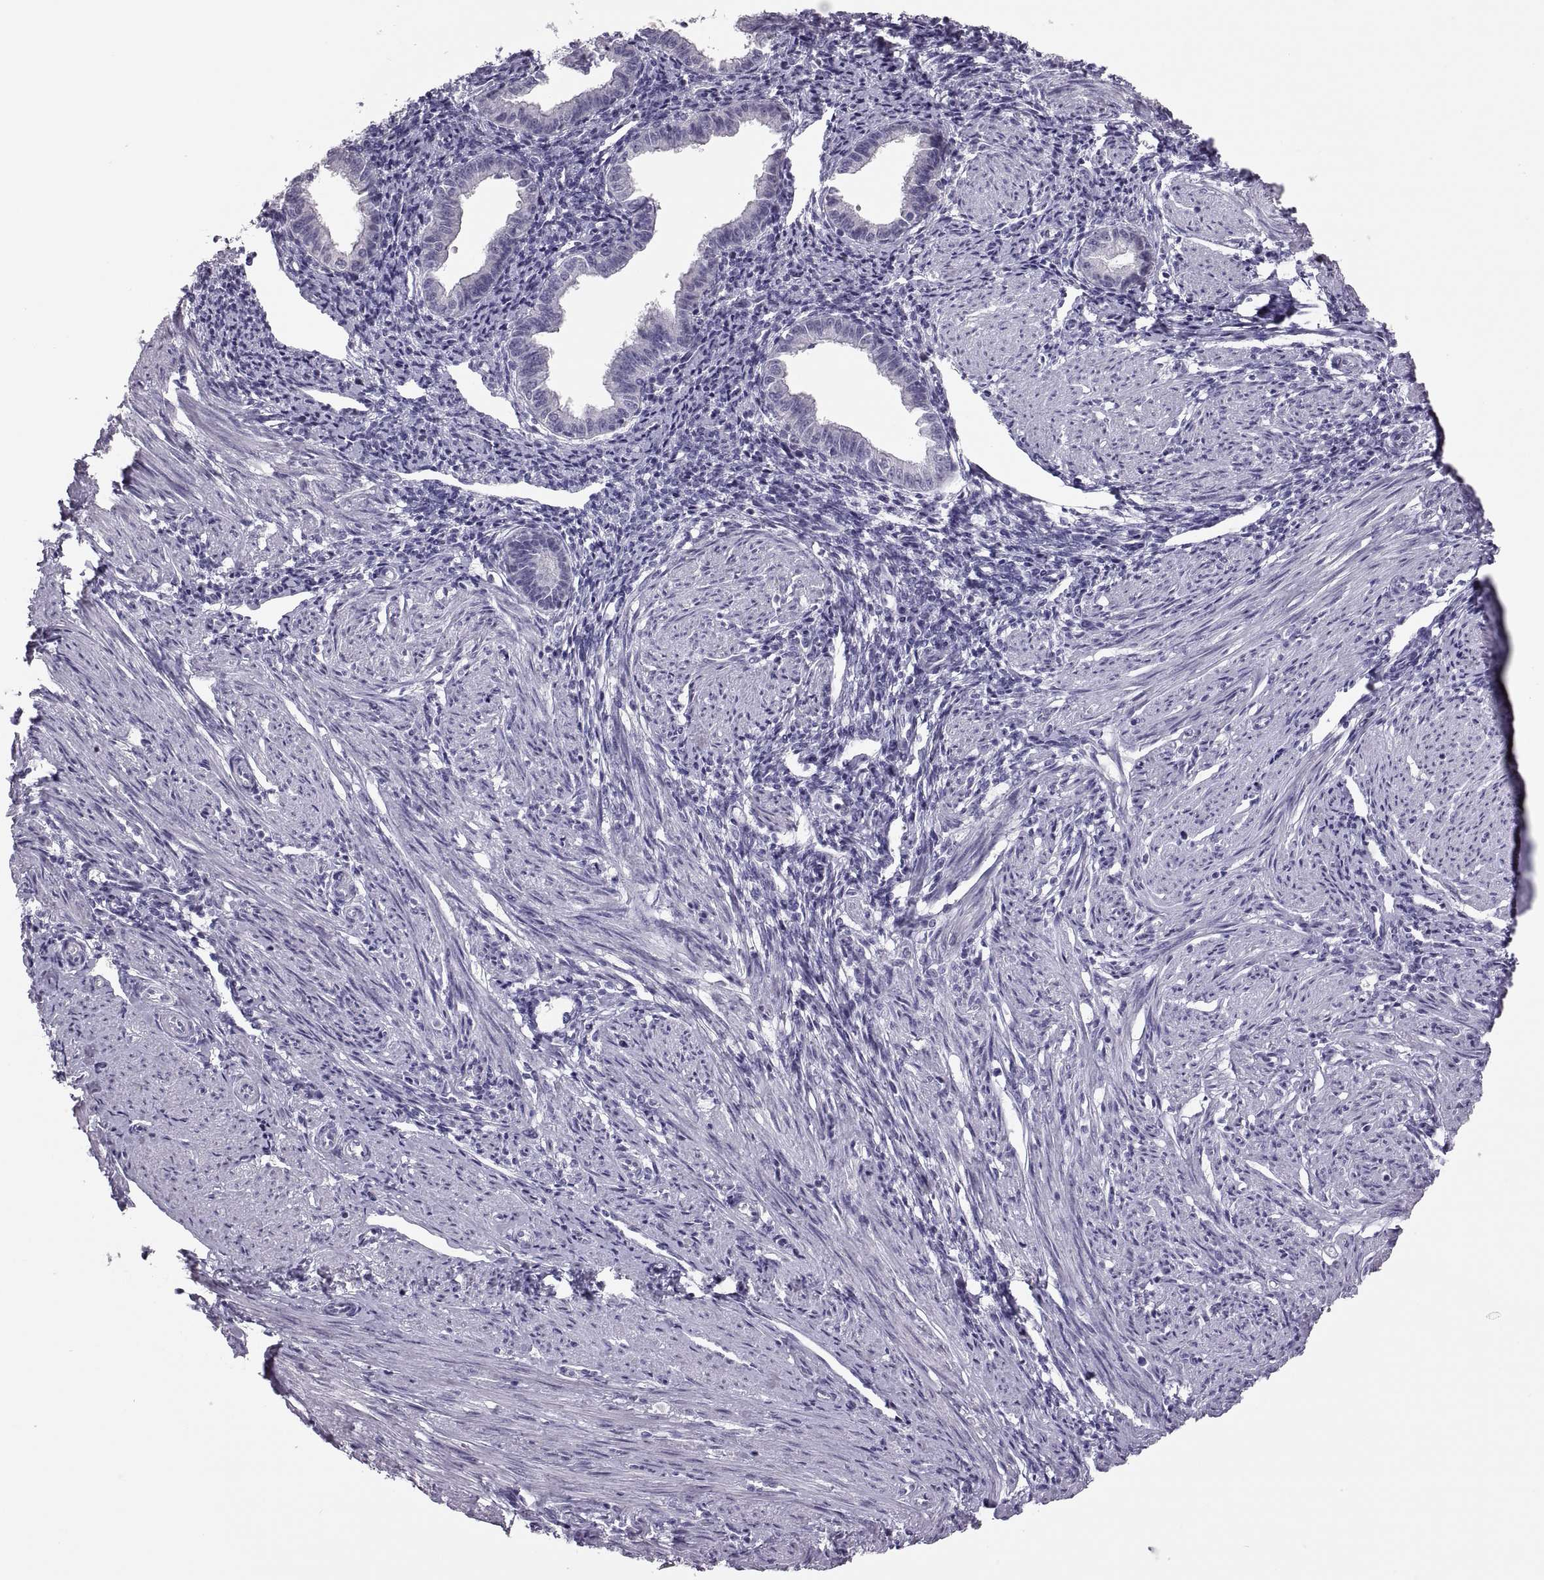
{"staining": {"intensity": "negative", "quantity": "none", "location": "none"}, "tissue": "endometrium", "cell_type": "Cells in endometrial stroma", "image_type": "normal", "snomed": [{"axis": "morphology", "description": "Normal tissue, NOS"}, {"axis": "topography", "description": "Endometrium"}], "caption": "A photomicrograph of human endometrium is negative for staining in cells in endometrial stroma.", "gene": "TTC21A", "patient": {"sex": "female", "age": 37}}